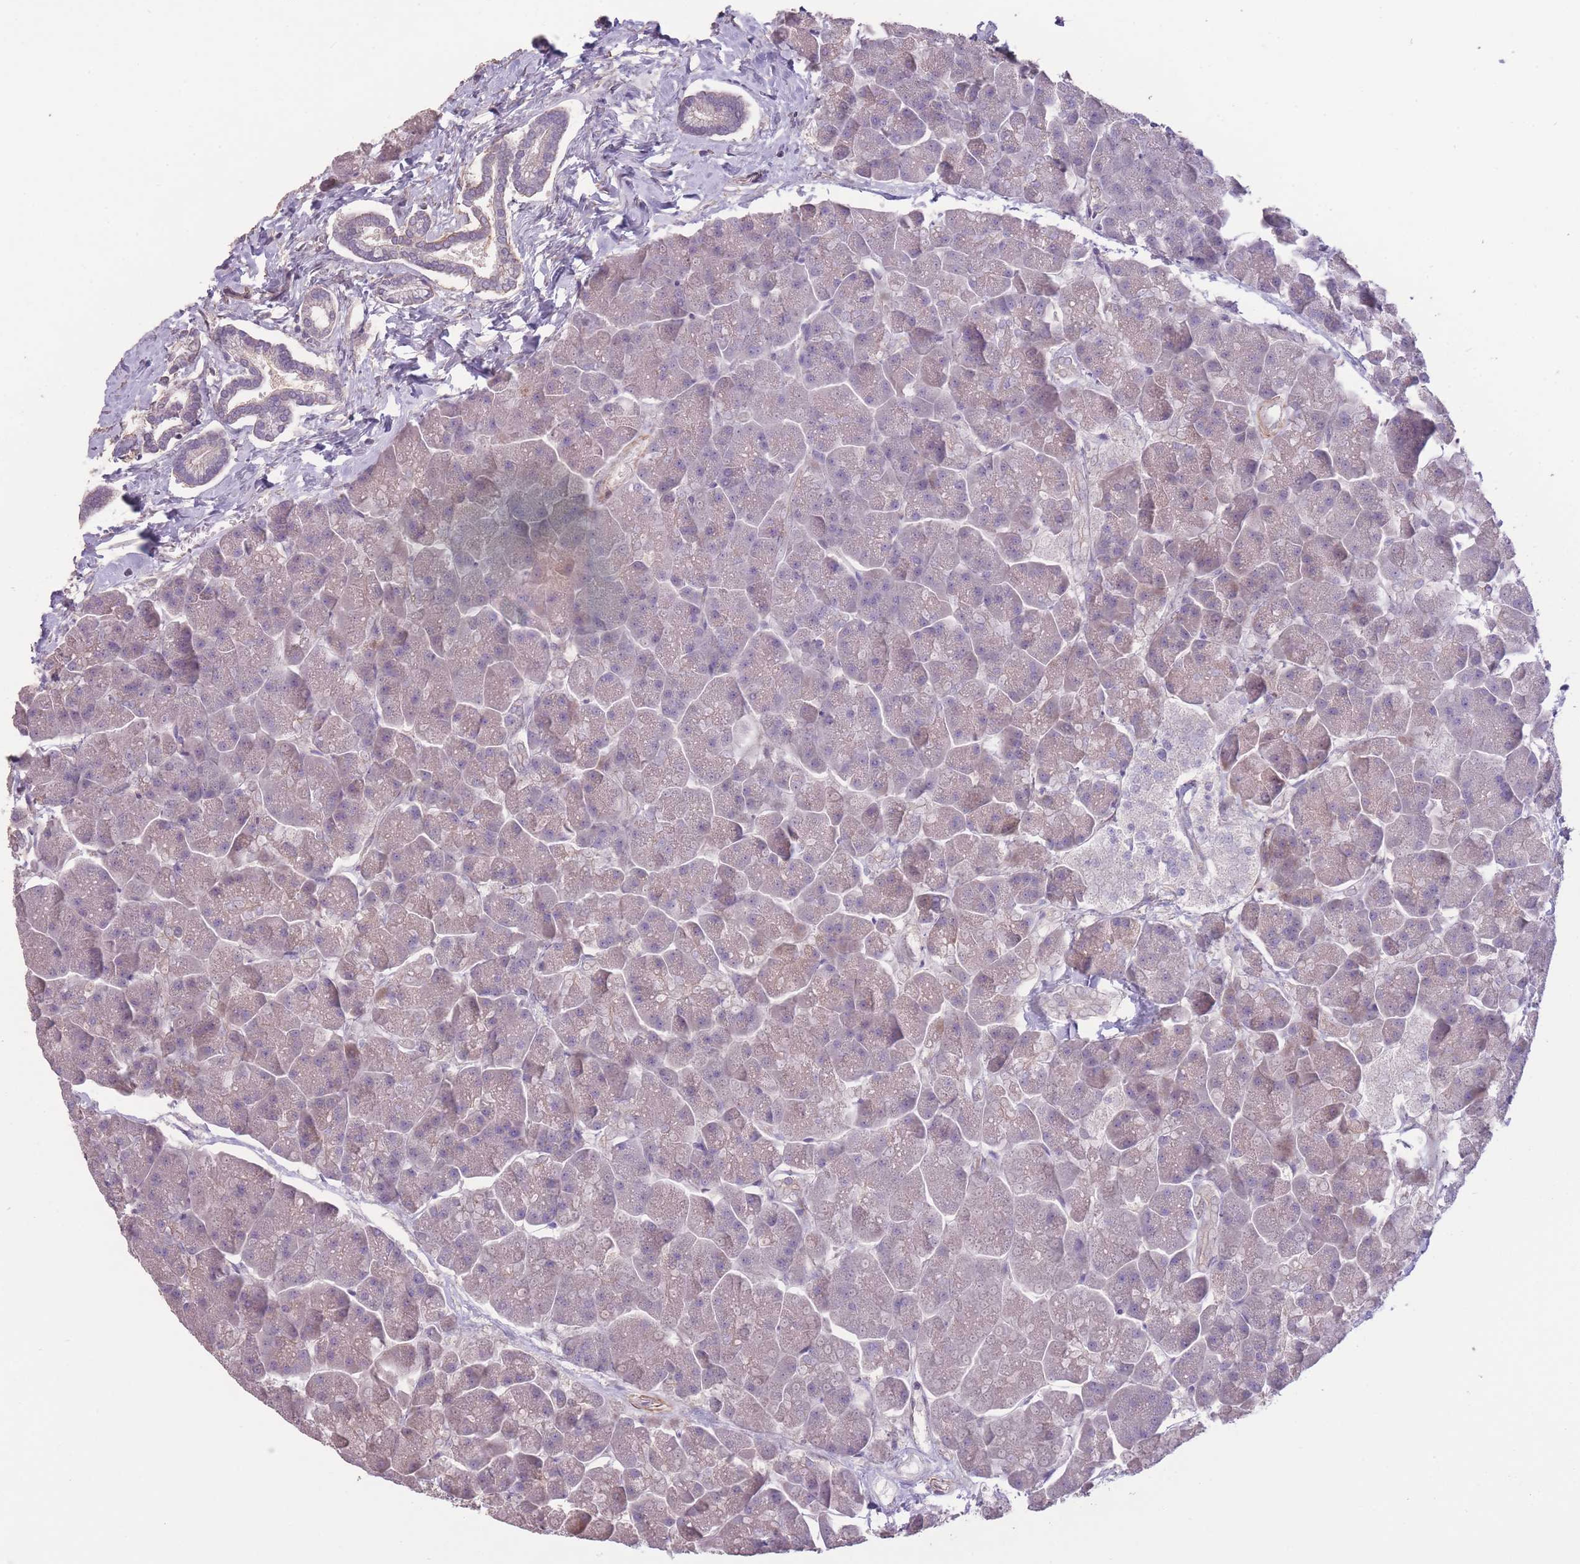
{"staining": {"intensity": "moderate", "quantity": "<25%", "location": "cytoplasmic/membranous"}, "tissue": "pancreas", "cell_type": "Exocrine glandular cells", "image_type": "normal", "snomed": [{"axis": "morphology", "description": "Normal tissue, NOS"}, {"axis": "topography", "description": "Pancreas"}, {"axis": "topography", "description": "Peripheral nerve tissue"}], "caption": "Brown immunohistochemical staining in unremarkable human pancreas displays moderate cytoplasmic/membranous positivity in about <25% of exocrine glandular cells.", "gene": "RSPH10B2", "patient": {"sex": "male", "age": 54}}